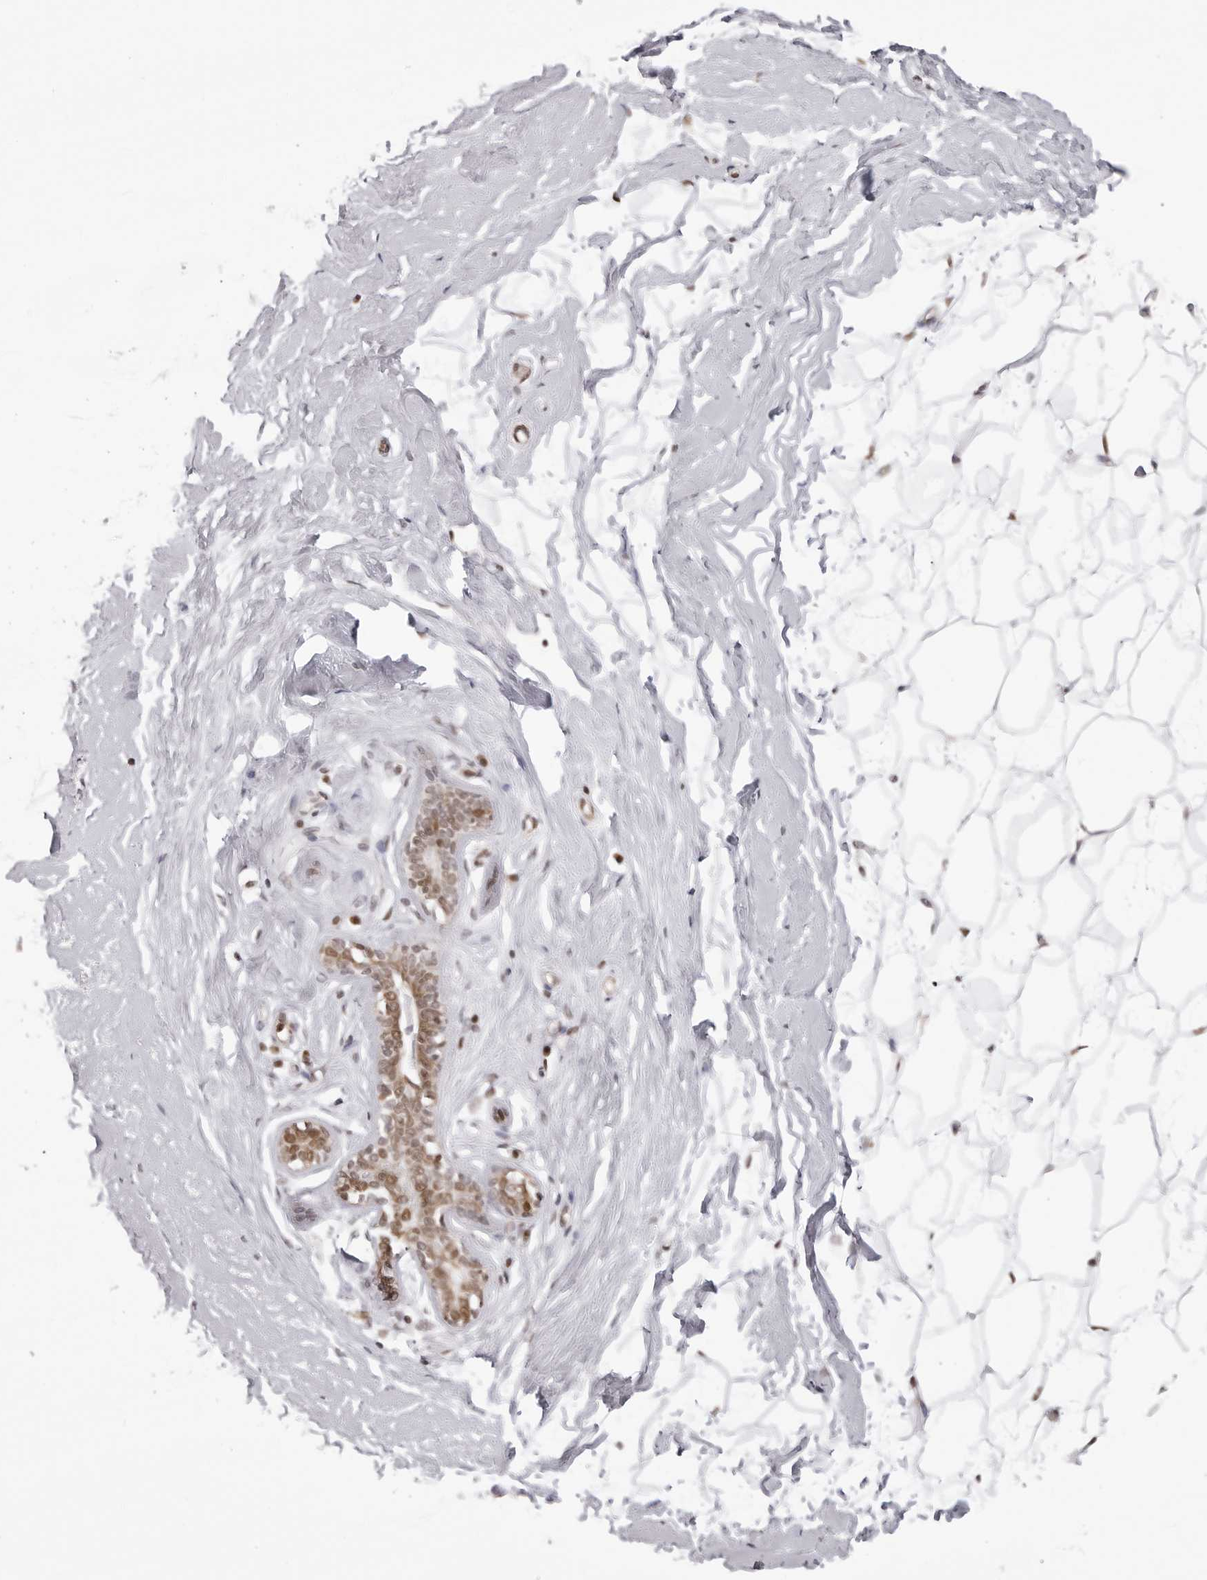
{"staining": {"intensity": "weak", "quantity": ">75%", "location": "cytoplasmic/membranous,nuclear"}, "tissue": "breast", "cell_type": "Adipocytes", "image_type": "normal", "snomed": [{"axis": "morphology", "description": "Normal tissue, NOS"}, {"axis": "topography", "description": "Breast"}], "caption": "Normal breast was stained to show a protein in brown. There is low levels of weak cytoplasmic/membranous,nuclear staining in about >75% of adipocytes. (DAB (3,3'-diaminobenzidine) IHC with brightfield microscopy, high magnification).", "gene": "PHF3", "patient": {"sex": "female", "age": 23}}